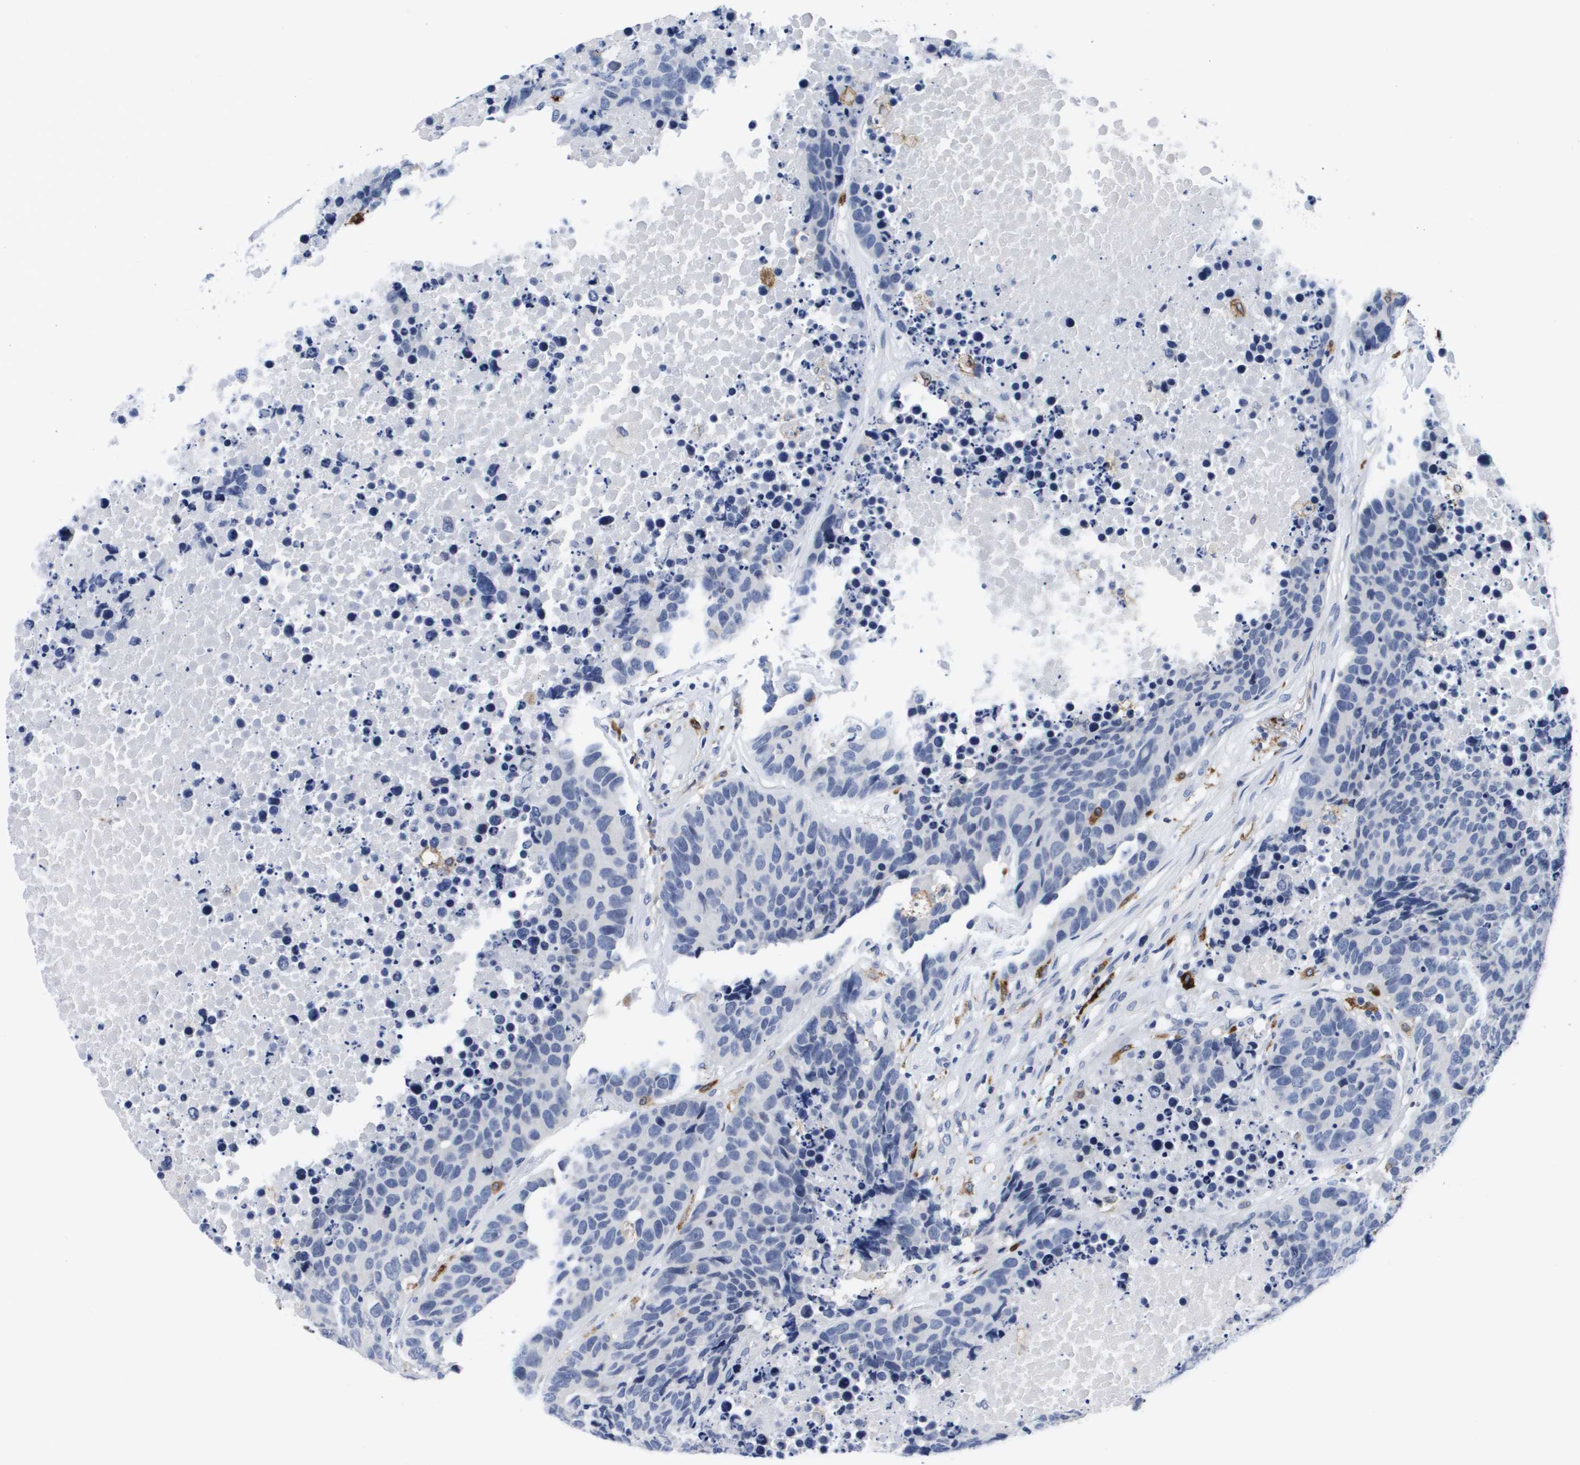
{"staining": {"intensity": "negative", "quantity": "none", "location": "none"}, "tissue": "carcinoid", "cell_type": "Tumor cells", "image_type": "cancer", "snomed": [{"axis": "morphology", "description": "Carcinoid, malignant, NOS"}, {"axis": "topography", "description": "Lung"}], "caption": "A high-resolution histopathology image shows IHC staining of carcinoid (malignant), which reveals no significant staining in tumor cells.", "gene": "HMOX1", "patient": {"sex": "male", "age": 60}}